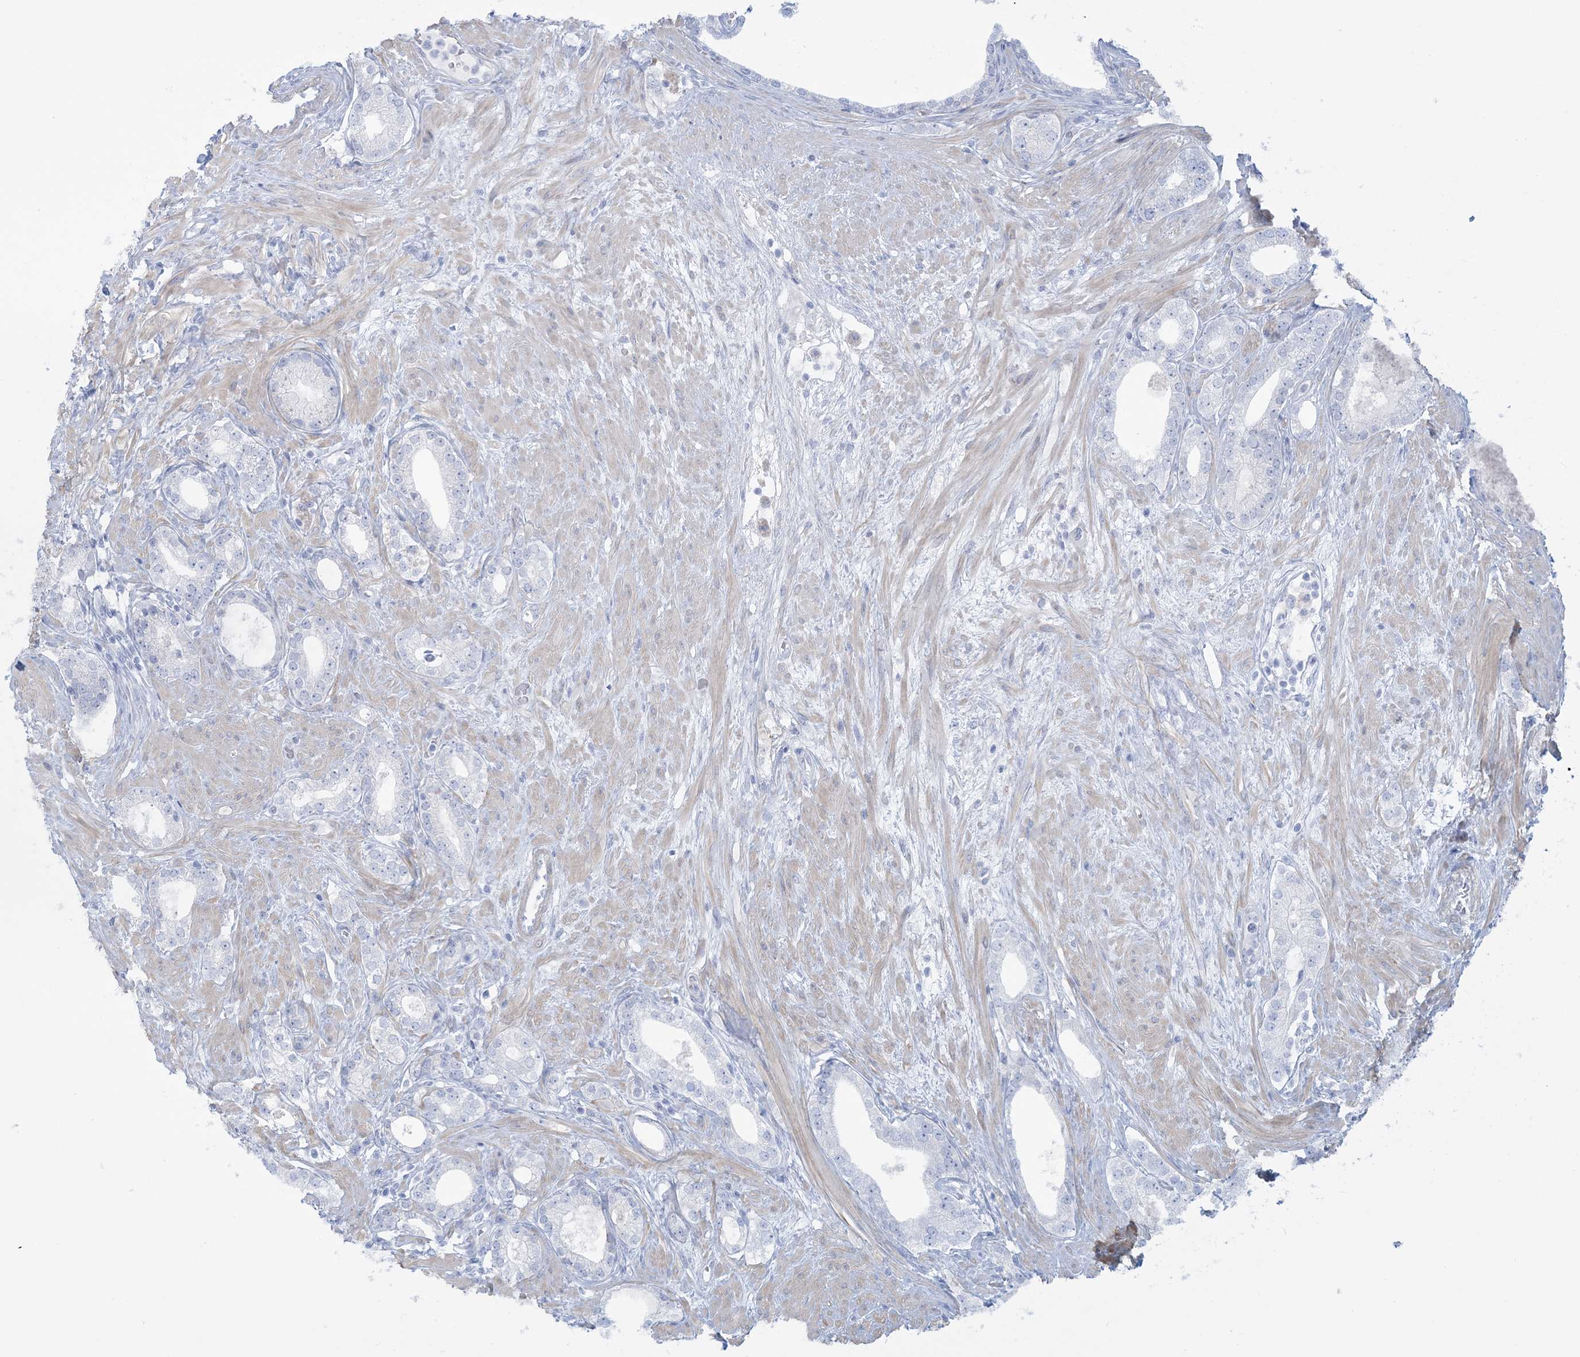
{"staining": {"intensity": "negative", "quantity": "none", "location": "none"}, "tissue": "prostate cancer", "cell_type": "Tumor cells", "image_type": "cancer", "snomed": [{"axis": "morphology", "description": "Adenocarcinoma, High grade"}, {"axis": "topography", "description": "Prostate"}], "caption": "A micrograph of human prostate cancer is negative for staining in tumor cells. (DAB immunohistochemistry with hematoxylin counter stain).", "gene": "AGXT", "patient": {"sex": "male", "age": 63}}